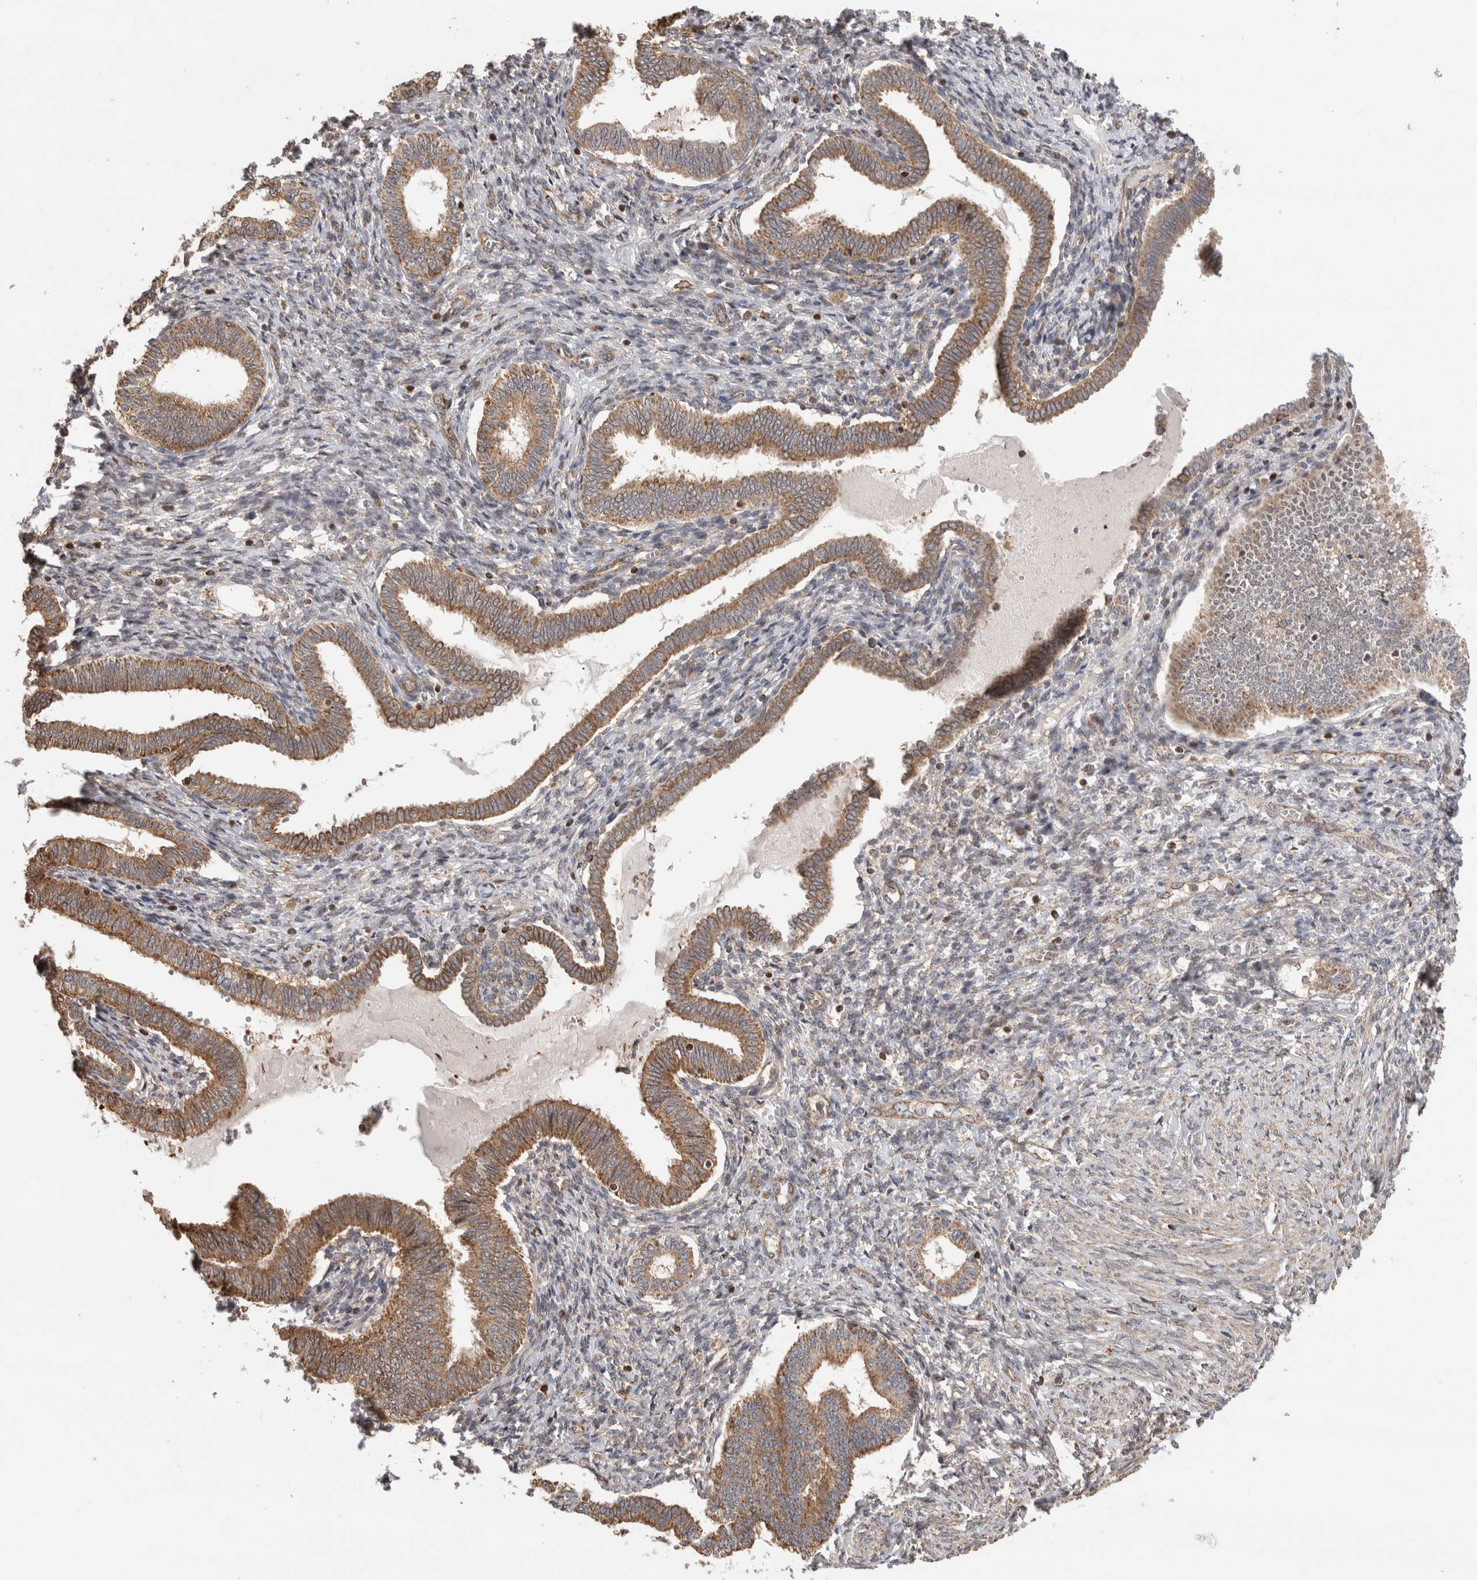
{"staining": {"intensity": "negative", "quantity": "none", "location": "none"}, "tissue": "endometrium", "cell_type": "Cells in endometrial stroma", "image_type": "normal", "snomed": [{"axis": "morphology", "description": "Normal tissue, NOS"}, {"axis": "topography", "description": "Endometrium"}], "caption": "Immunohistochemistry (IHC) of normal human endometrium demonstrates no staining in cells in endometrial stroma. (DAB (3,3'-diaminobenzidine) IHC with hematoxylin counter stain).", "gene": "IMMP2L", "patient": {"sex": "female", "age": 77}}